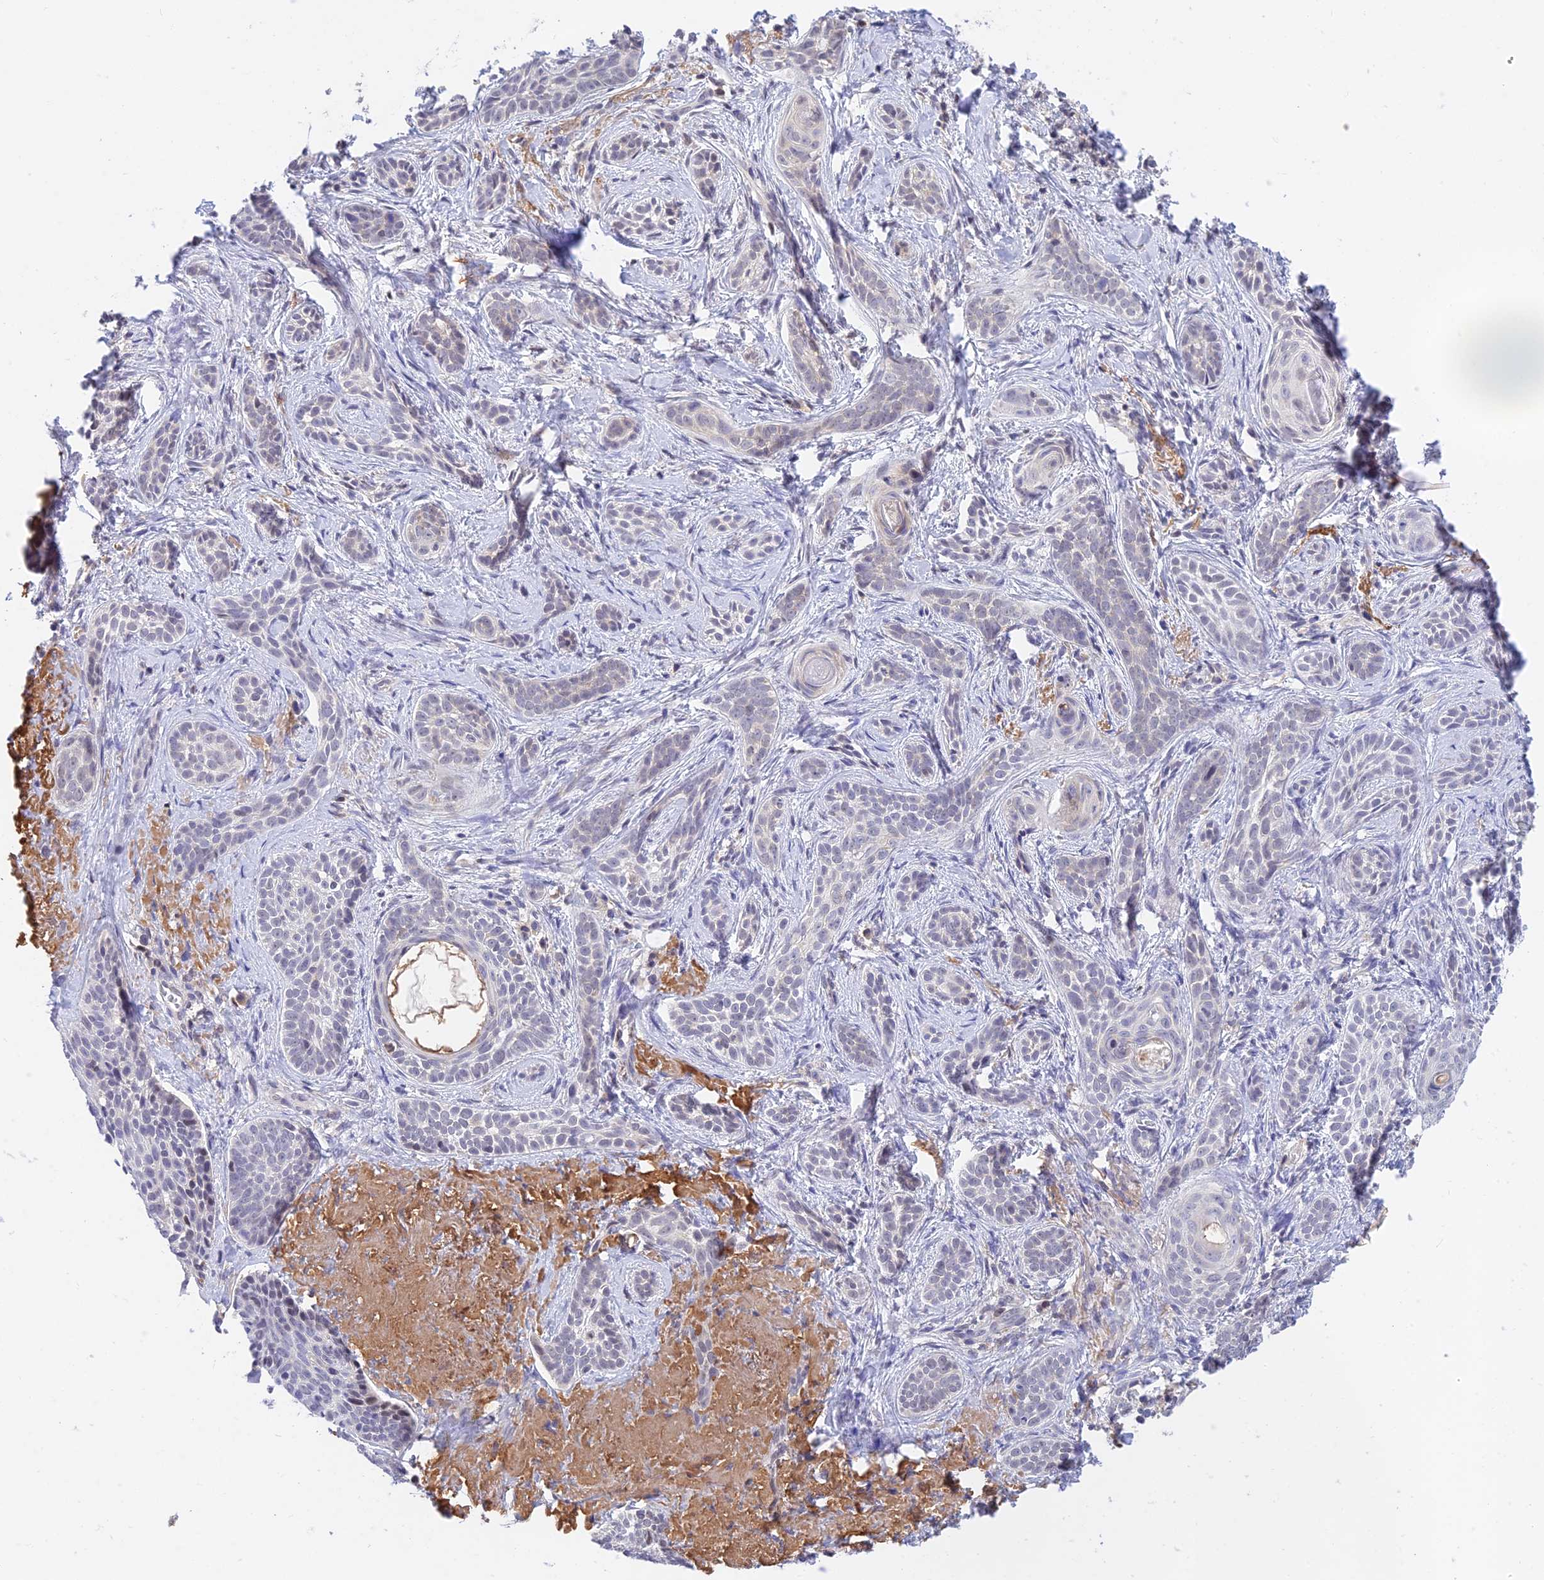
{"staining": {"intensity": "negative", "quantity": "none", "location": "none"}, "tissue": "skin cancer", "cell_type": "Tumor cells", "image_type": "cancer", "snomed": [{"axis": "morphology", "description": "Basal cell carcinoma"}, {"axis": "topography", "description": "Skin"}], "caption": "Immunohistochemical staining of human basal cell carcinoma (skin) reveals no significant positivity in tumor cells. (DAB (3,3'-diaminobenzidine) immunohistochemistry with hematoxylin counter stain).", "gene": "PEX16", "patient": {"sex": "male", "age": 71}}